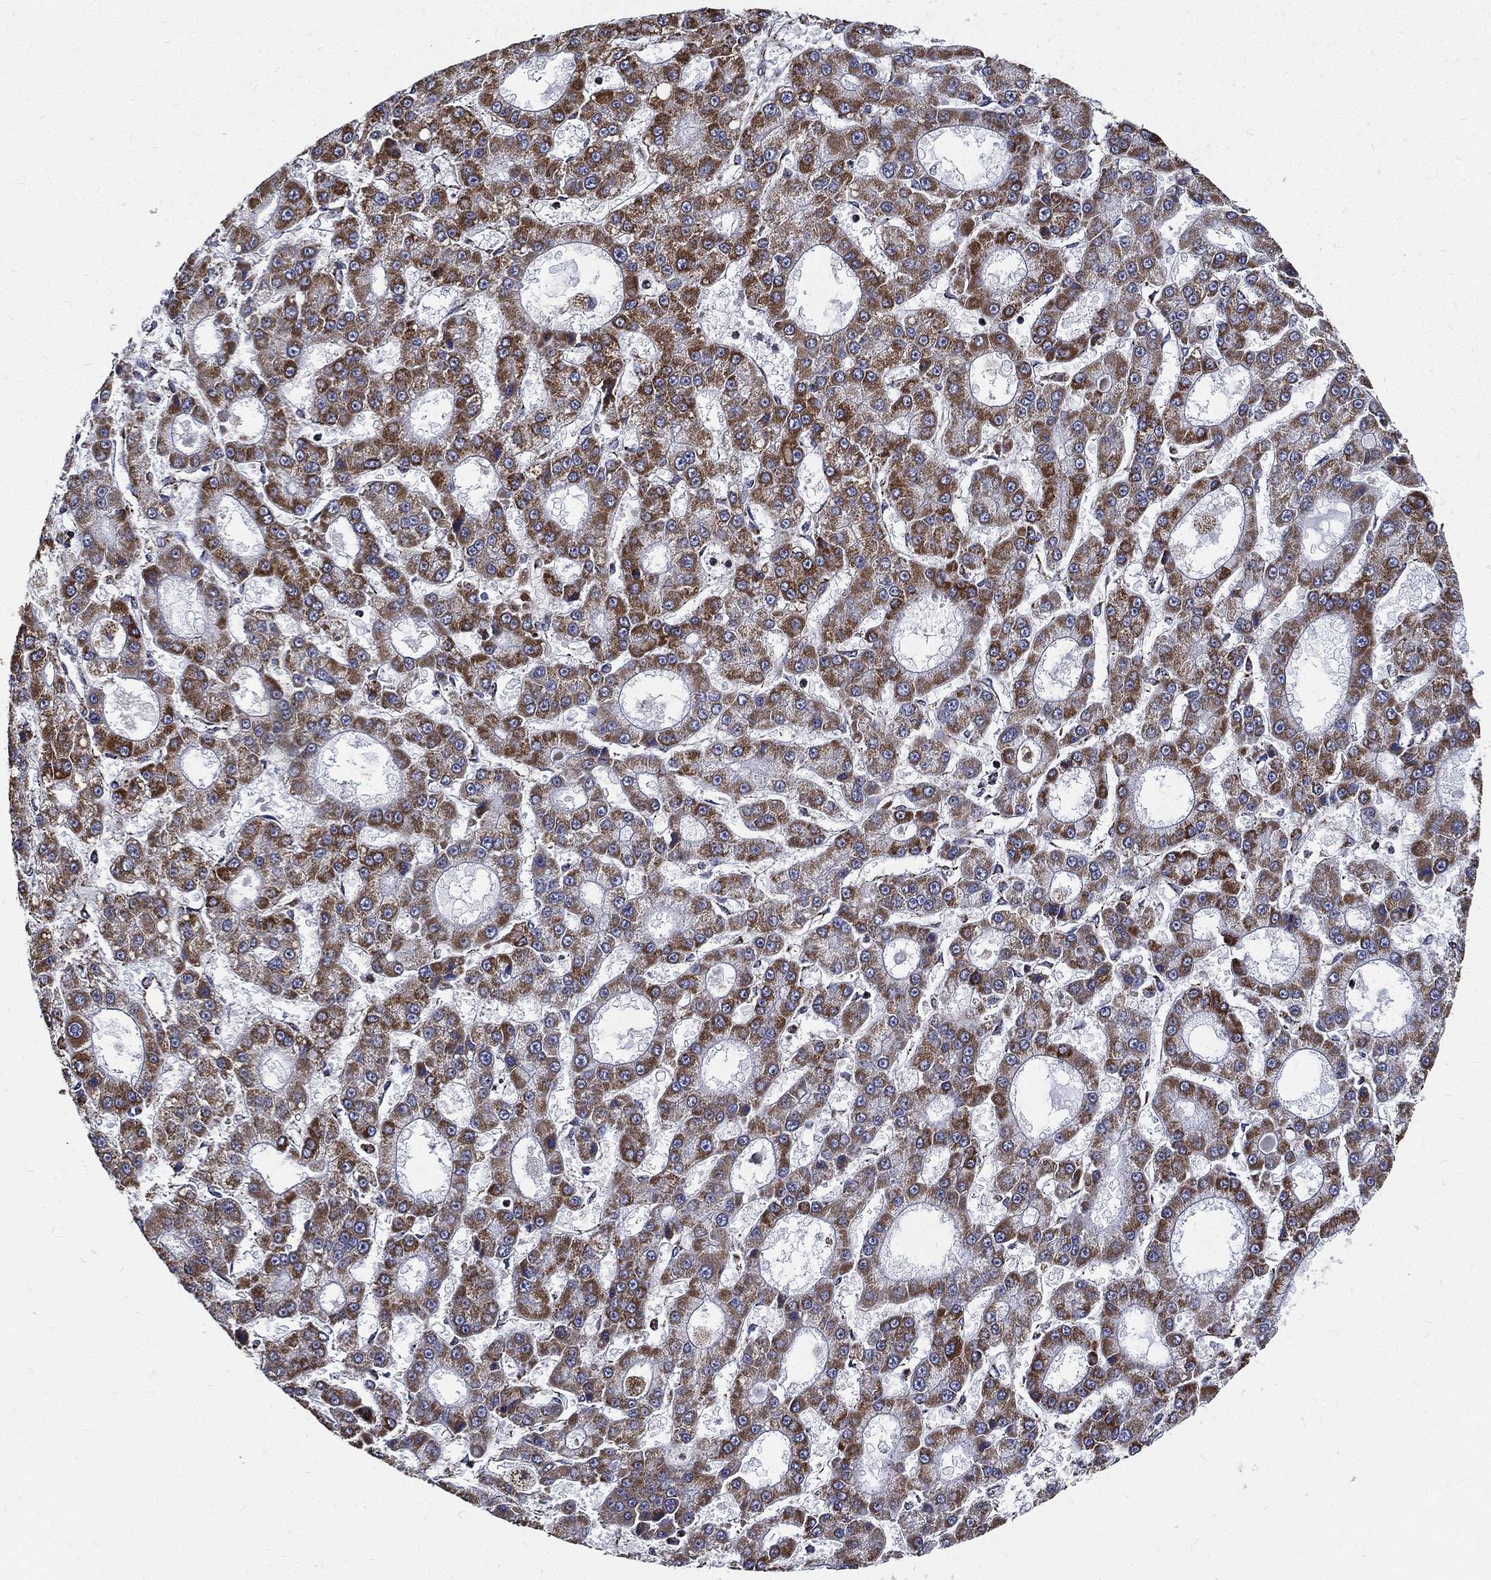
{"staining": {"intensity": "strong", "quantity": "25%-75%", "location": "cytoplasmic/membranous"}, "tissue": "liver cancer", "cell_type": "Tumor cells", "image_type": "cancer", "snomed": [{"axis": "morphology", "description": "Carcinoma, Hepatocellular, NOS"}, {"axis": "topography", "description": "Liver"}], "caption": "An image of human liver hepatocellular carcinoma stained for a protein displays strong cytoplasmic/membranous brown staining in tumor cells.", "gene": "NDUFAB1", "patient": {"sex": "male", "age": 70}}